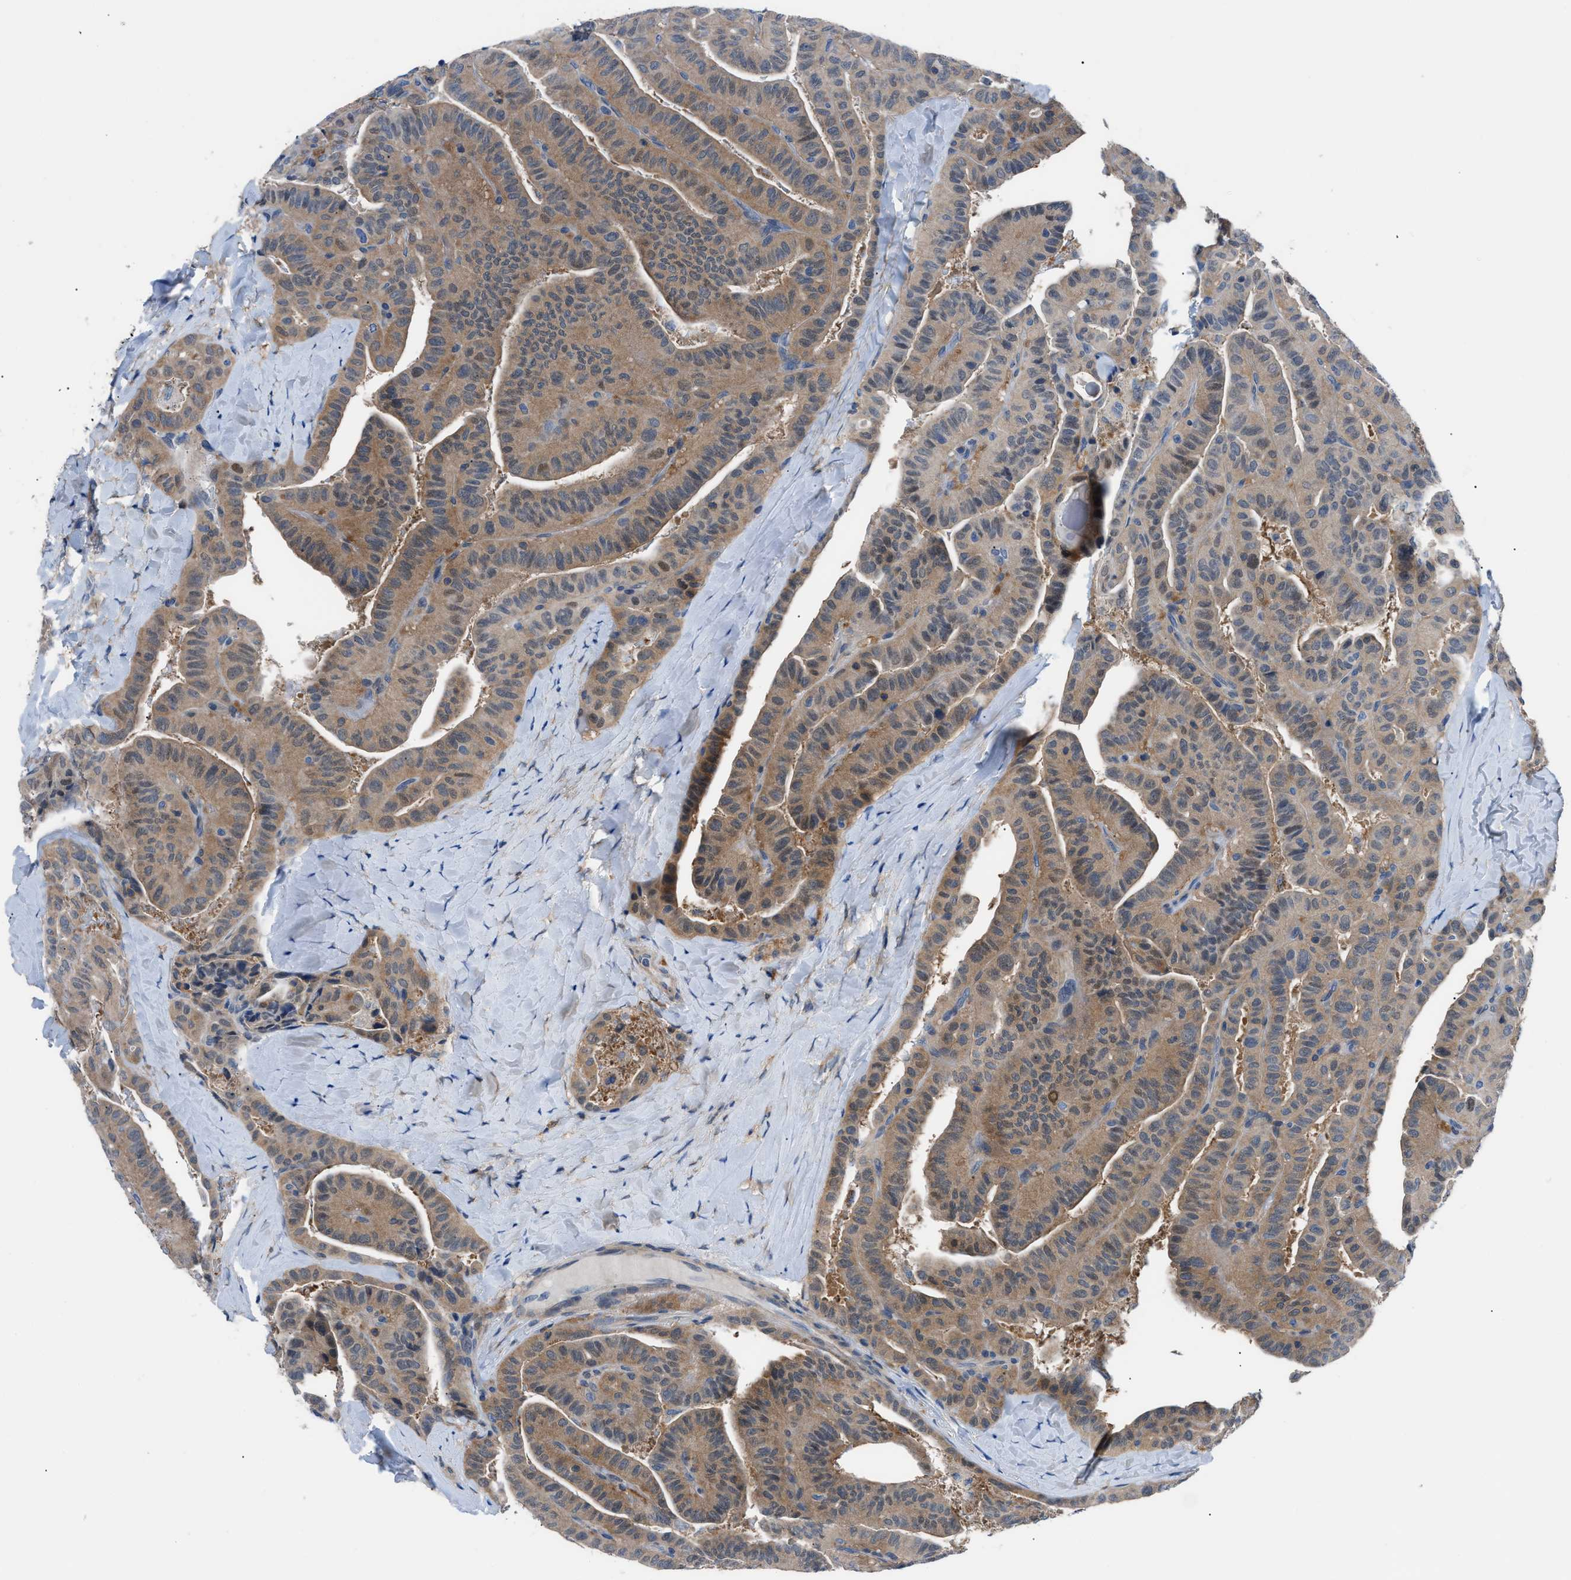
{"staining": {"intensity": "moderate", "quantity": ">75%", "location": "cytoplasmic/membranous"}, "tissue": "thyroid cancer", "cell_type": "Tumor cells", "image_type": "cancer", "snomed": [{"axis": "morphology", "description": "Papillary adenocarcinoma, NOS"}, {"axis": "topography", "description": "Thyroid gland"}], "caption": "DAB (3,3'-diaminobenzidine) immunohistochemical staining of human thyroid papillary adenocarcinoma exhibits moderate cytoplasmic/membranous protein staining in approximately >75% of tumor cells.", "gene": "TMEM45B", "patient": {"sex": "male", "age": 77}}